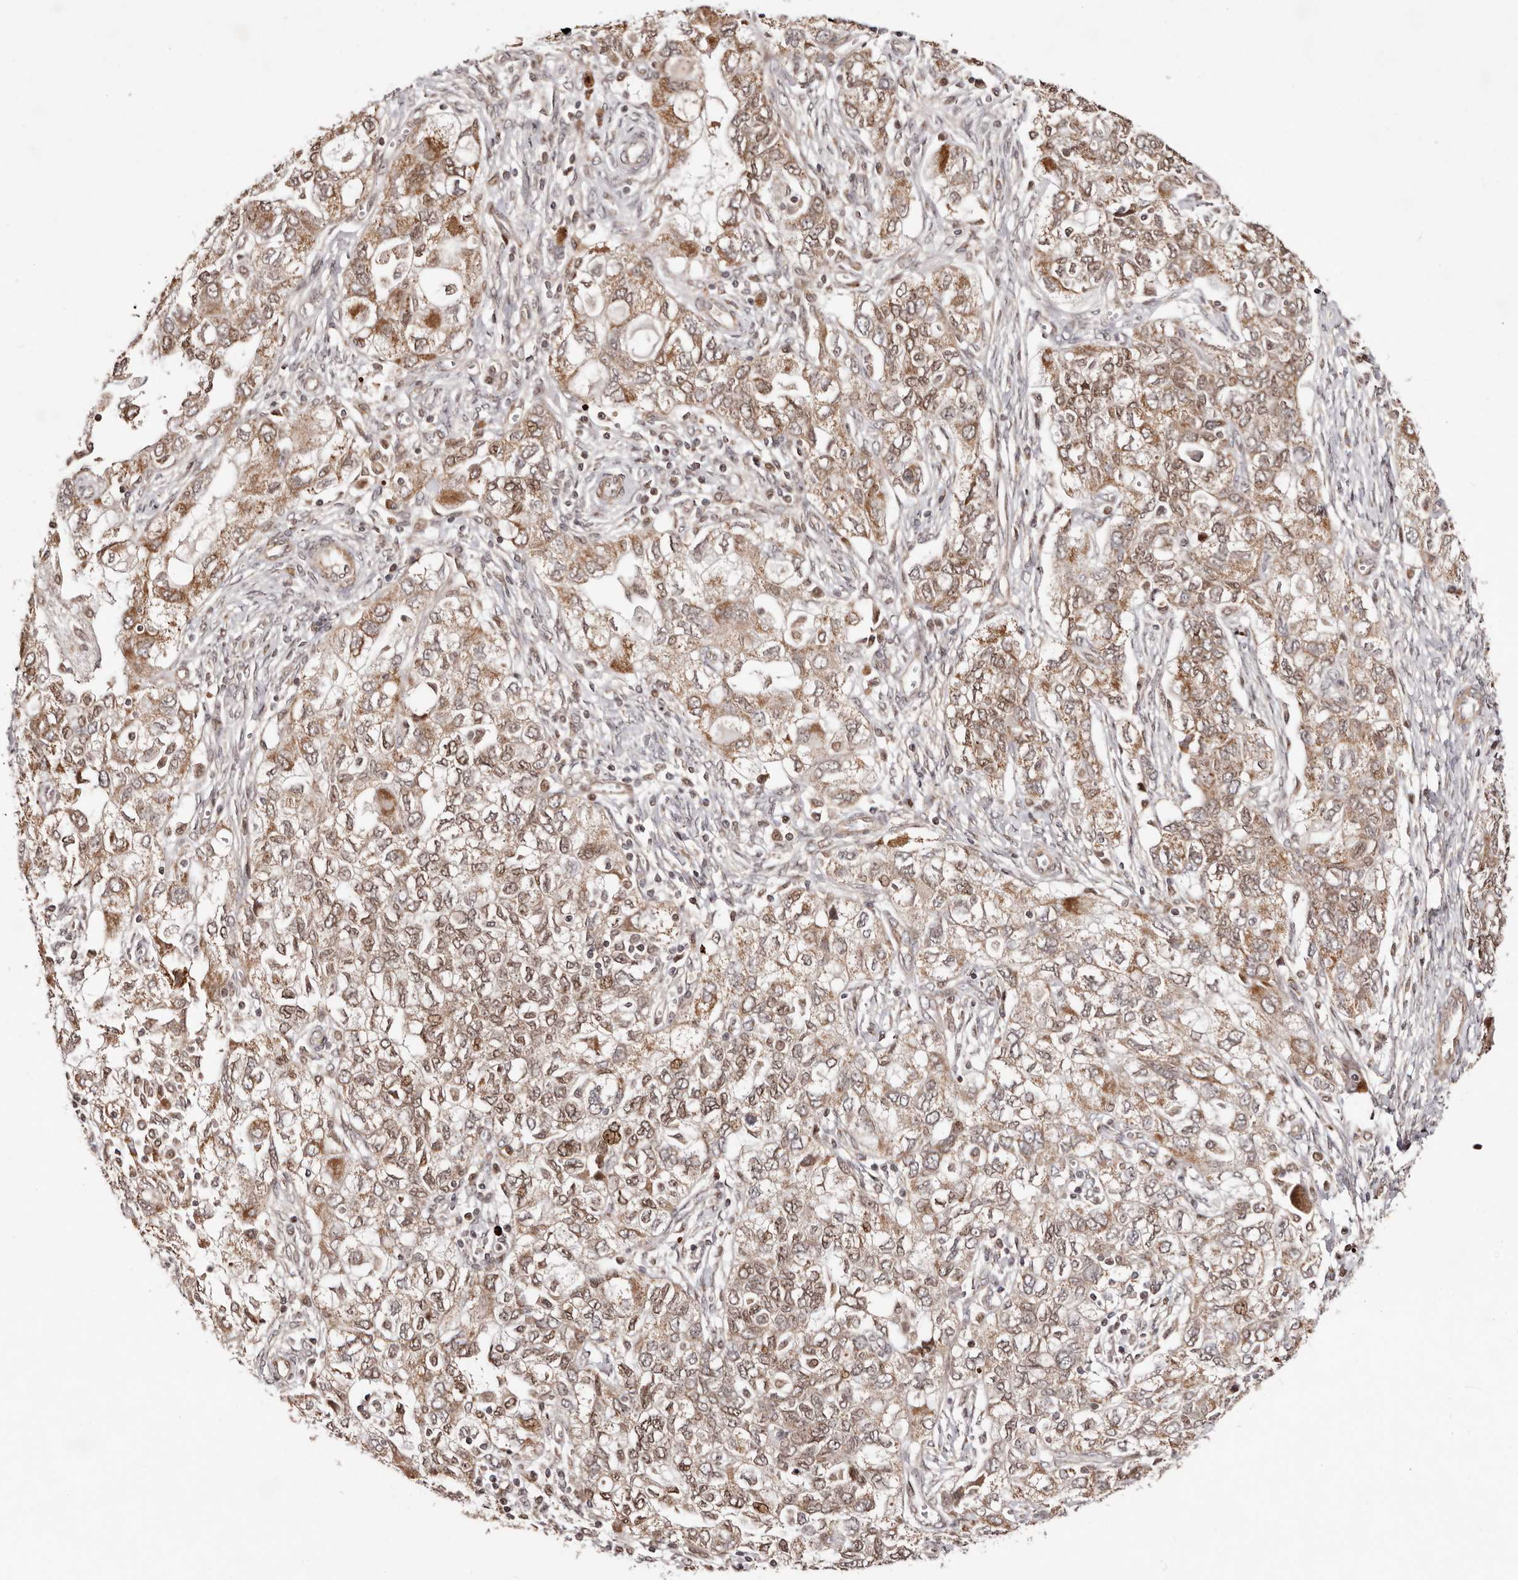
{"staining": {"intensity": "moderate", "quantity": ">75%", "location": "cytoplasmic/membranous,nuclear"}, "tissue": "ovarian cancer", "cell_type": "Tumor cells", "image_type": "cancer", "snomed": [{"axis": "morphology", "description": "Carcinoma, NOS"}, {"axis": "morphology", "description": "Cystadenocarcinoma, serous, NOS"}, {"axis": "topography", "description": "Ovary"}], "caption": "An IHC image of tumor tissue is shown. Protein staining in brown shows moderate cytoplasmic/membranous and nuclear positivity in ovarian cancer (serous cystadenocarcinoma) within tumor cells.", "gene": "HIVEP3", "patient": {"sex": "female", "age": 69}}